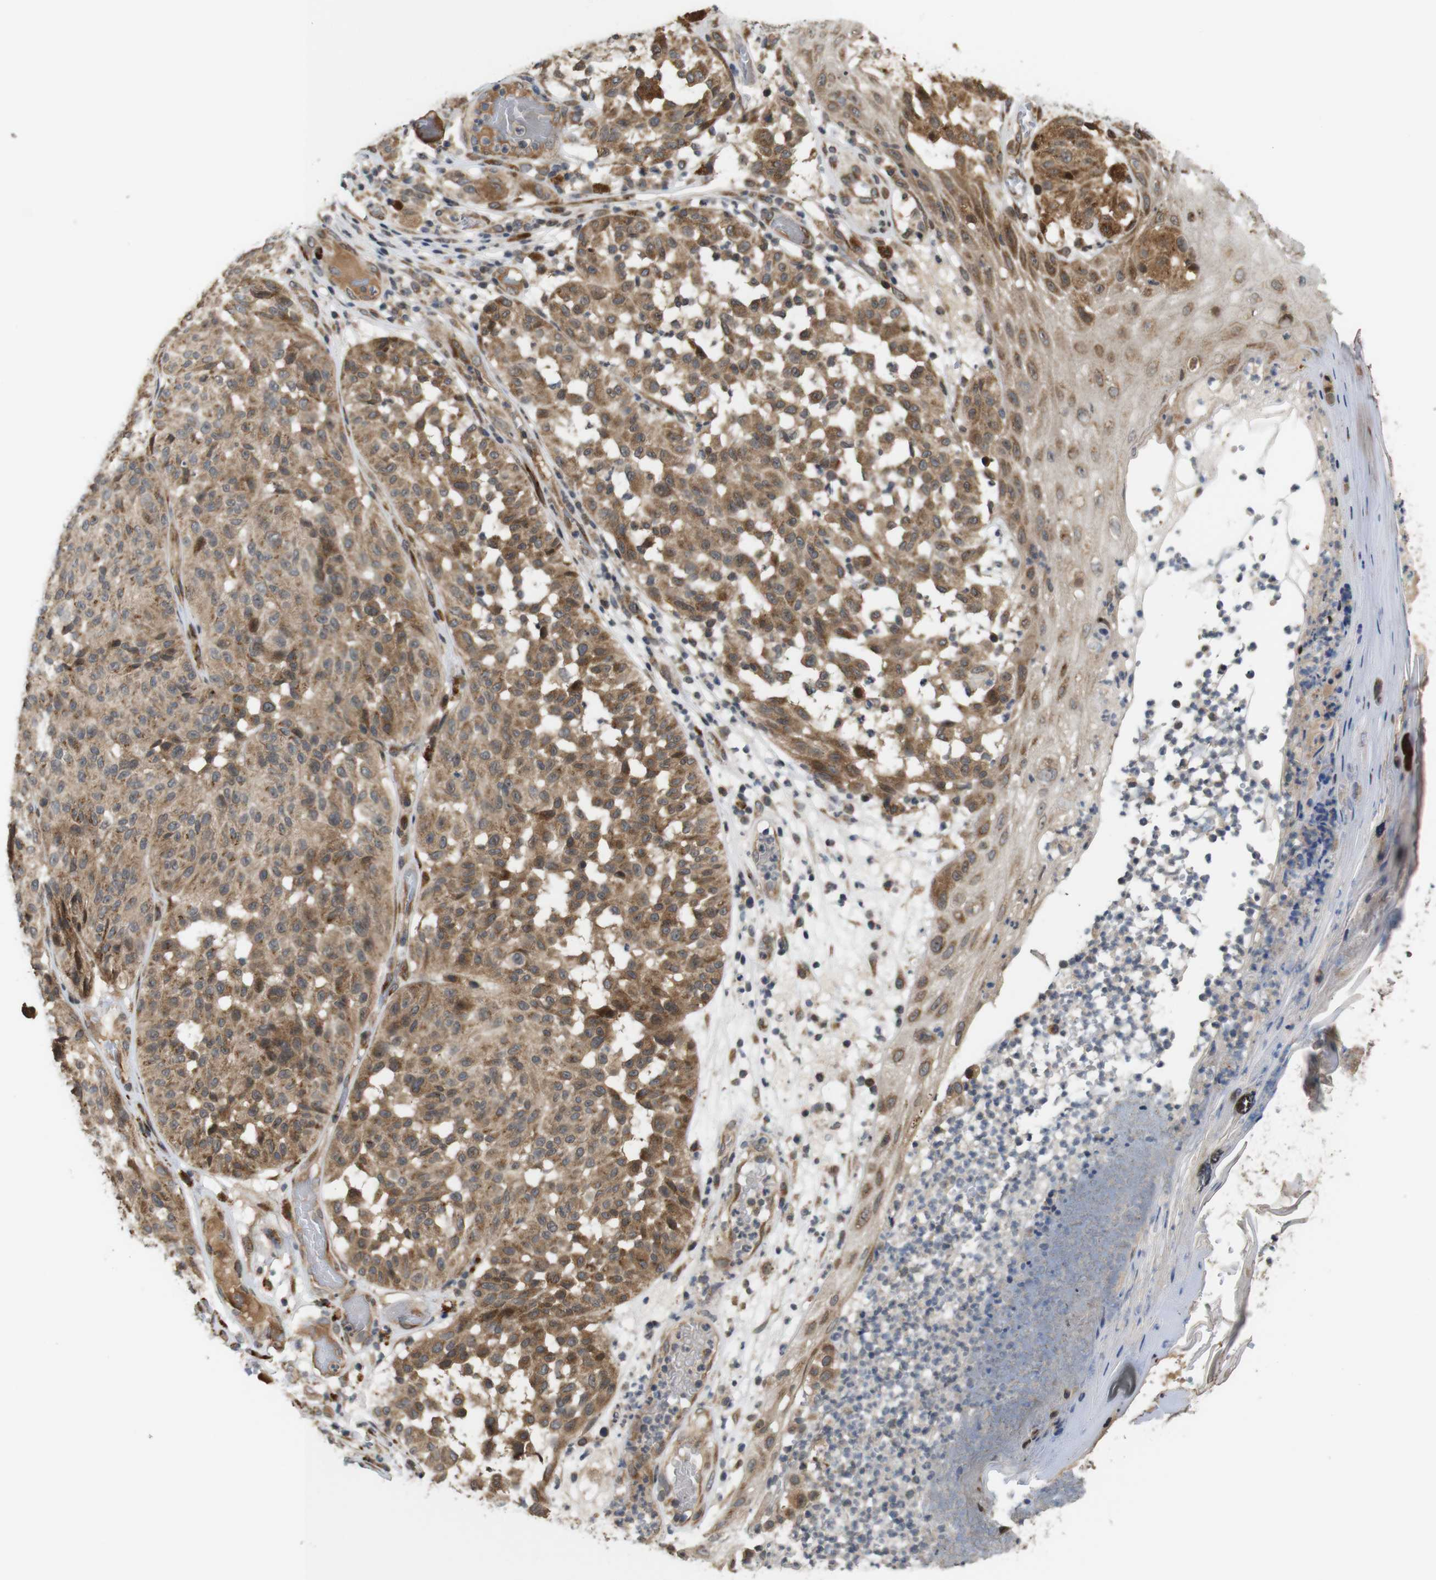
{"staining": {"intensity": "moderate", "quantity": ">75%", "location": "cytoplasmic/membranous"}, "tissue": "melanoma", "cell_type": "Tumor cells", "image_type": "cancer", "snomed": [{"axis": "morphology", "description": "Malignant melanoma, NOS"}, {"axis": "topography", "description": "Skin"}], "caption": "An IHC histopathology image of tumor tissue is shown. Protein staining in brown labels moderate cytoplasmic/membranous positivity in melanoma within tumor cells.", "gene": "EFCAB14", "patient": {"sex": "female", "age": 46}}